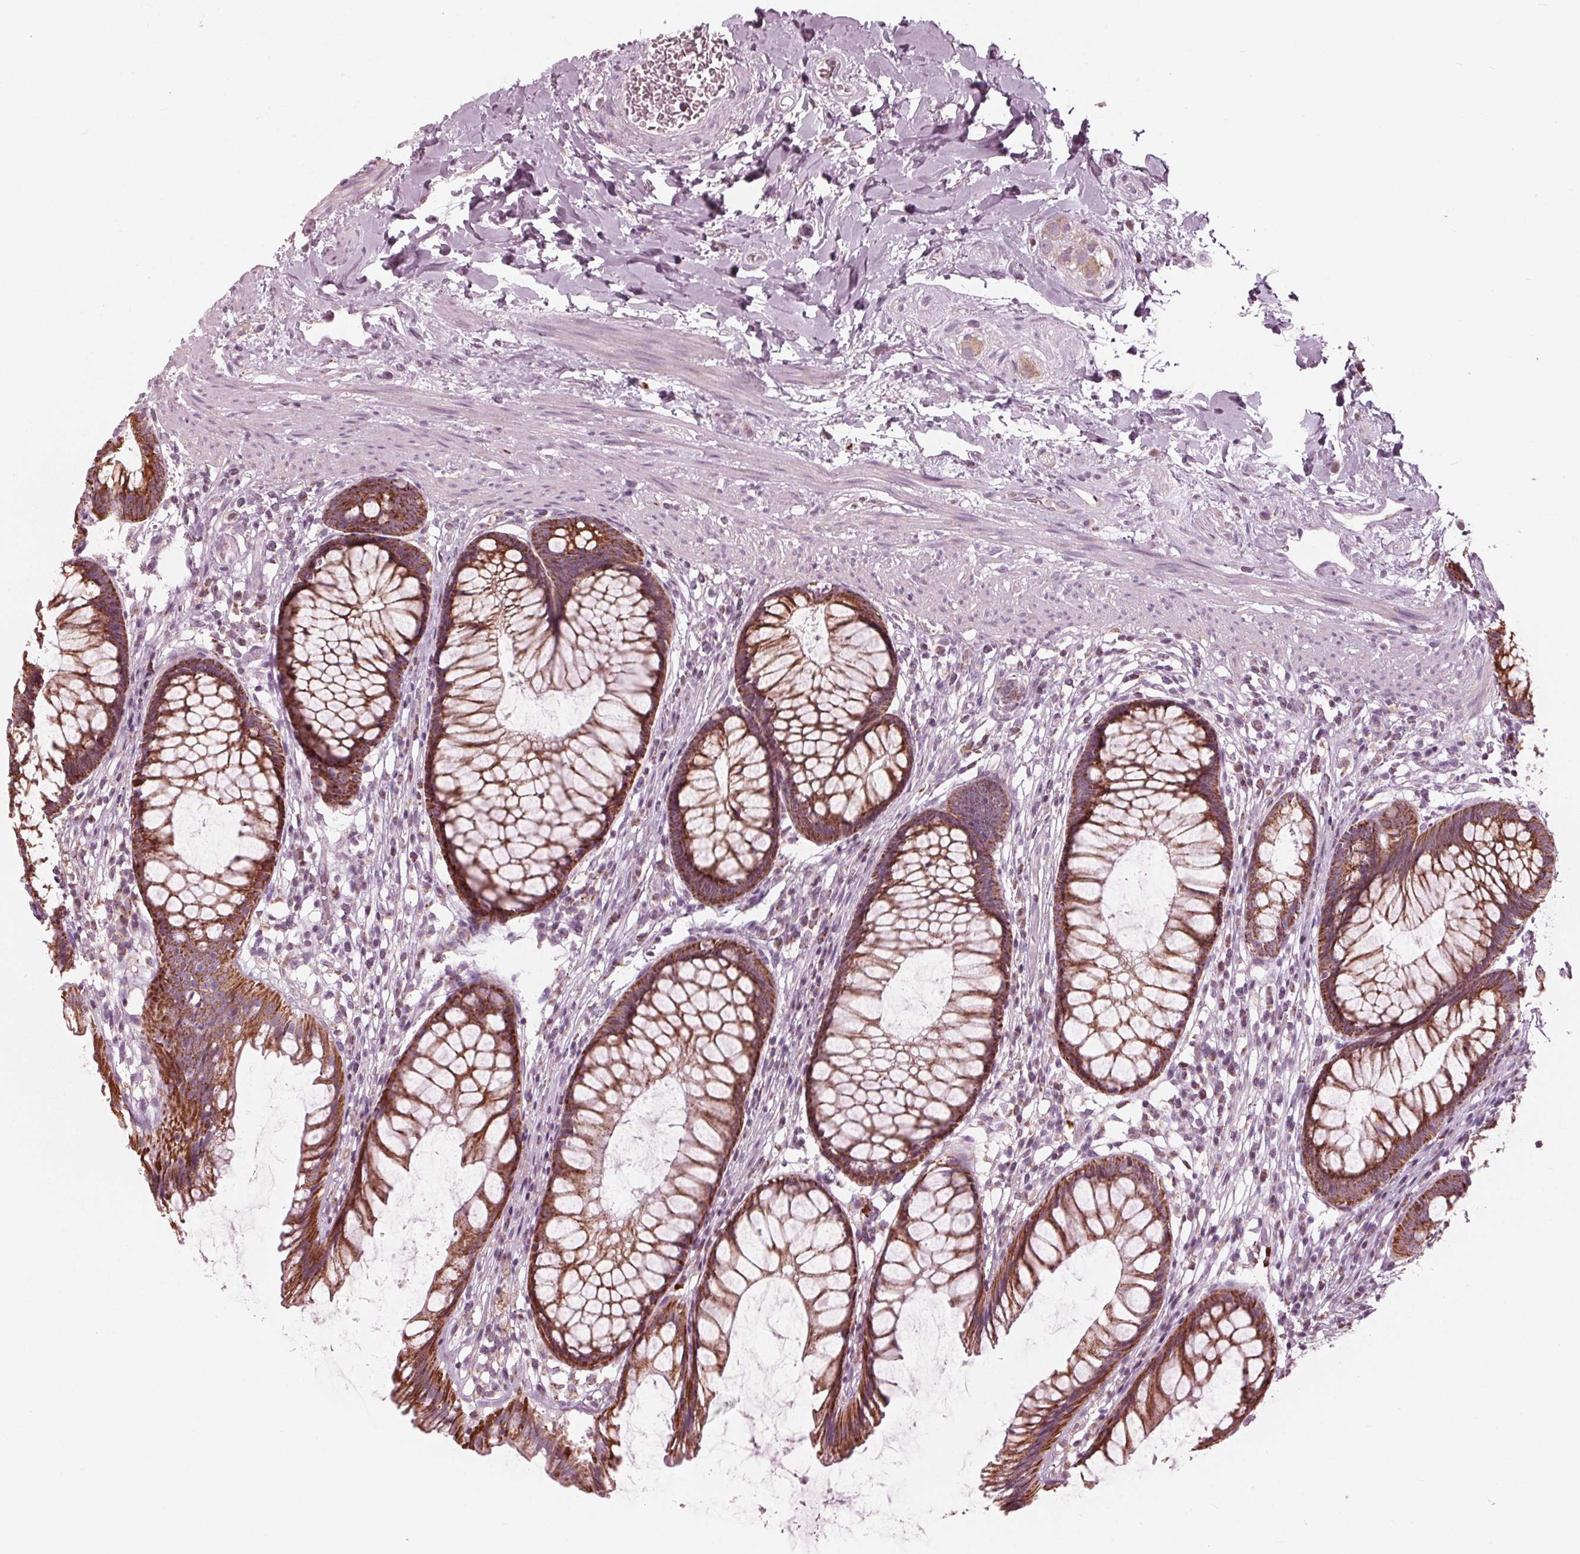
{"staining": {"intensity": "strong", "quantity": ">75%", "location": "cytoplasmic/membranous"}, "tissue": "rectum", "cell_type": "Glandular cells", "image_type": "normal", "snomed": [{"axis": "morphology", "description": "Normal tissue, NOS"}, {"axis": "topography", "description": "Smooth muscle"}, {"axis": "topography", "description": "Rectum"}], "caption": "Immunohistochemistry (DAB) staining of unremarkable rectum demonstrates strong cytoplasmic/membranous protein expression in about >75% of glandular cells.", "gene": "CLN6", "patient": {"sex": "male", "age": 53}}